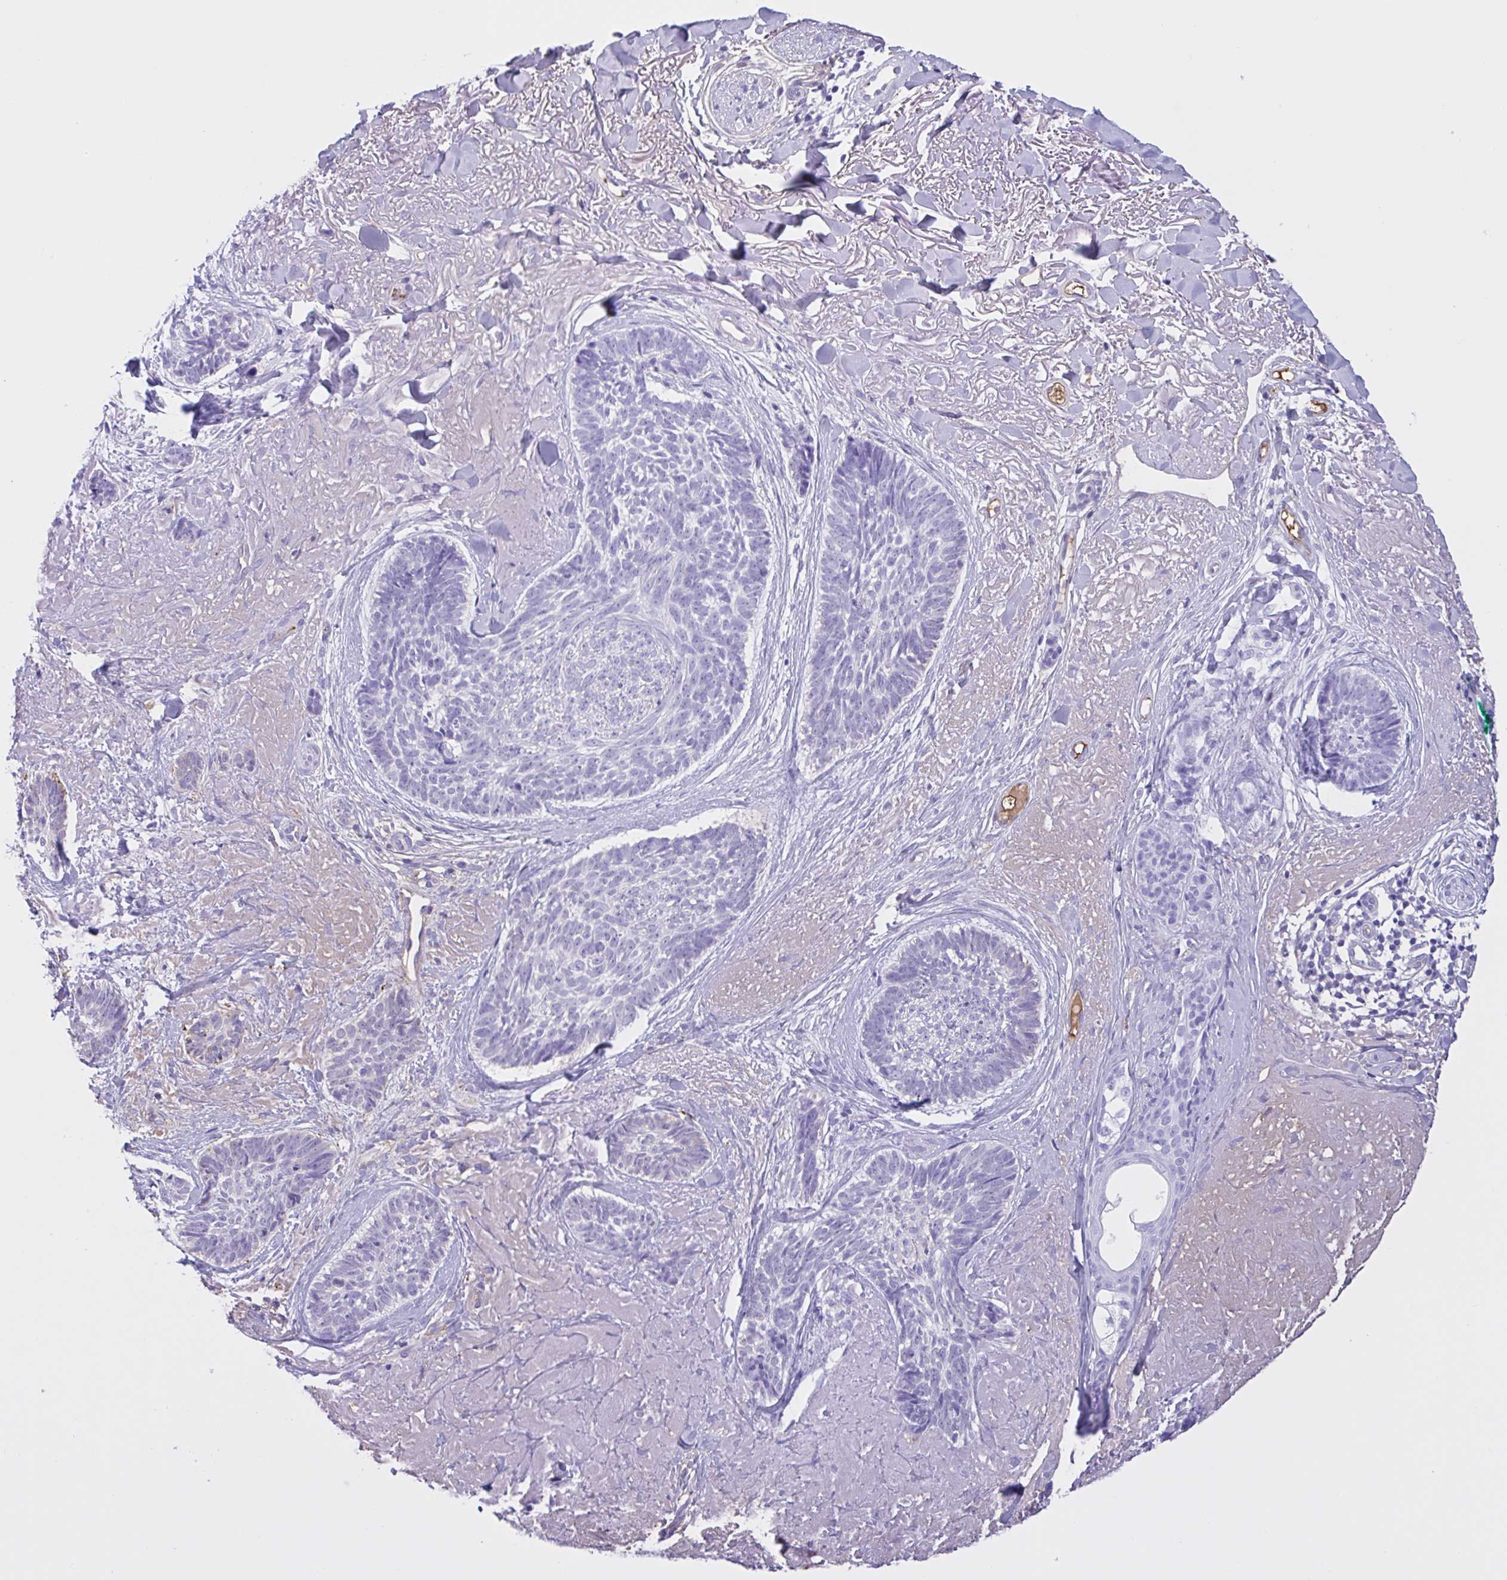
{"staining": {"intensity": "negative", "quantity": "none", "location": "none"}, "tissue": "skin cancer", "cell_type": "Tumor cells", "image_type": "cancer", "snomed": [{"axis": "morphology", "description": "Basal cell carcinoma"}, {"axis": "topography", "description": "Skin"}, {"axis": "topography", "description": "Skin of face"}, {"axis": "topography", "description": "Skin of nose"}], "caption": "DAB (3,3'-diaminobenzidine) immunohistochemical staining of skin cancer (basal cell carcinoma) exhibits no significant staining in tumor cells. The staining is performed using DAB brown chromogen with nuclei counter-stained in using hematoxylin.", "gene": "LARGE2", "patient": {"sex": "female", "age": 86}}